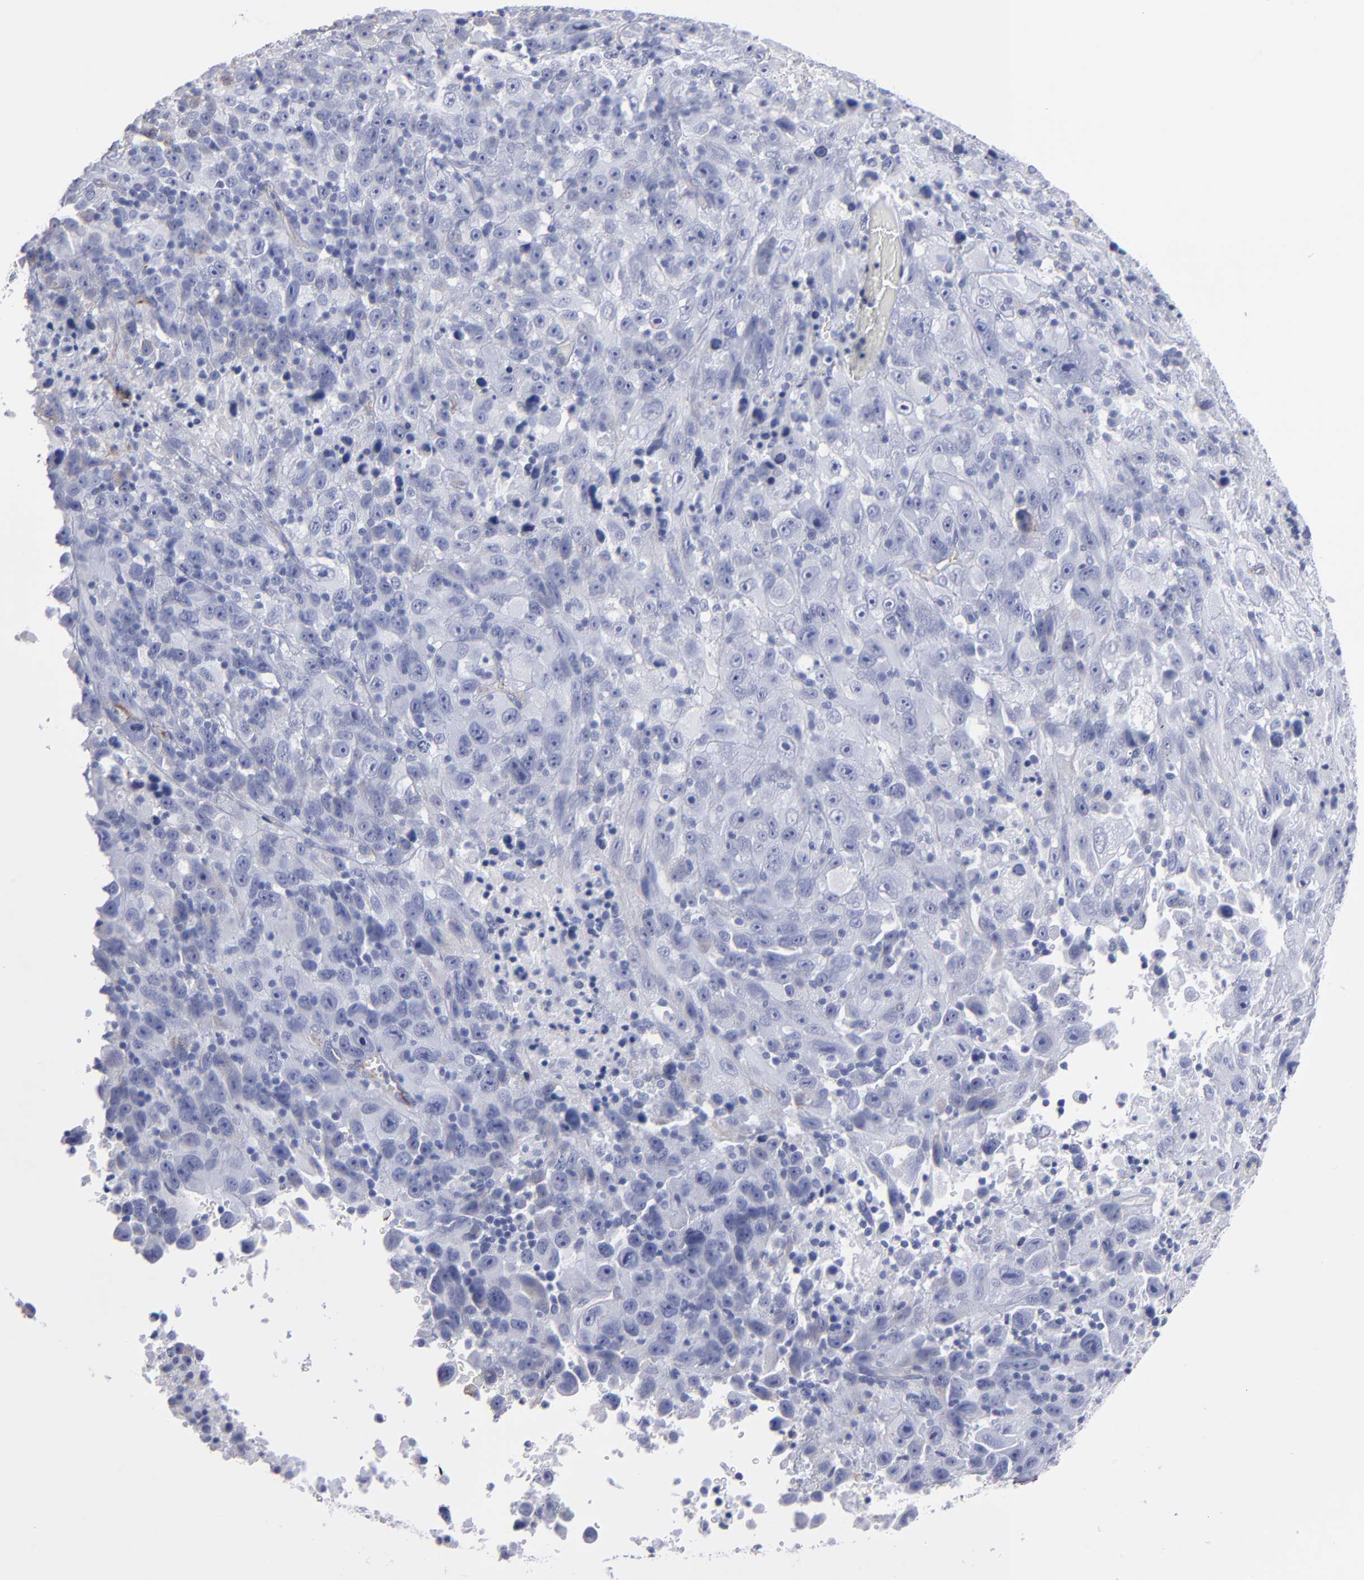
{"staining": {"intensity": "negative", "quantity": "none", "location": "none"}, "tissue": "melanoma", "cell_type": "Tumor cells", "image_type": "cancer", "snomed": [{"axis": "morphology", "description": "Malignant melanoma, Metastatic site"}, {"axis": "topography", "description": "Cerebral cortex"}], "caption": "This is an immunohistochemistry photomicrograph of human melanoma. There is no positivity in tumor cells.", "gene": "TM4SF1", "patient": {"sex": "female", "age": 52}}